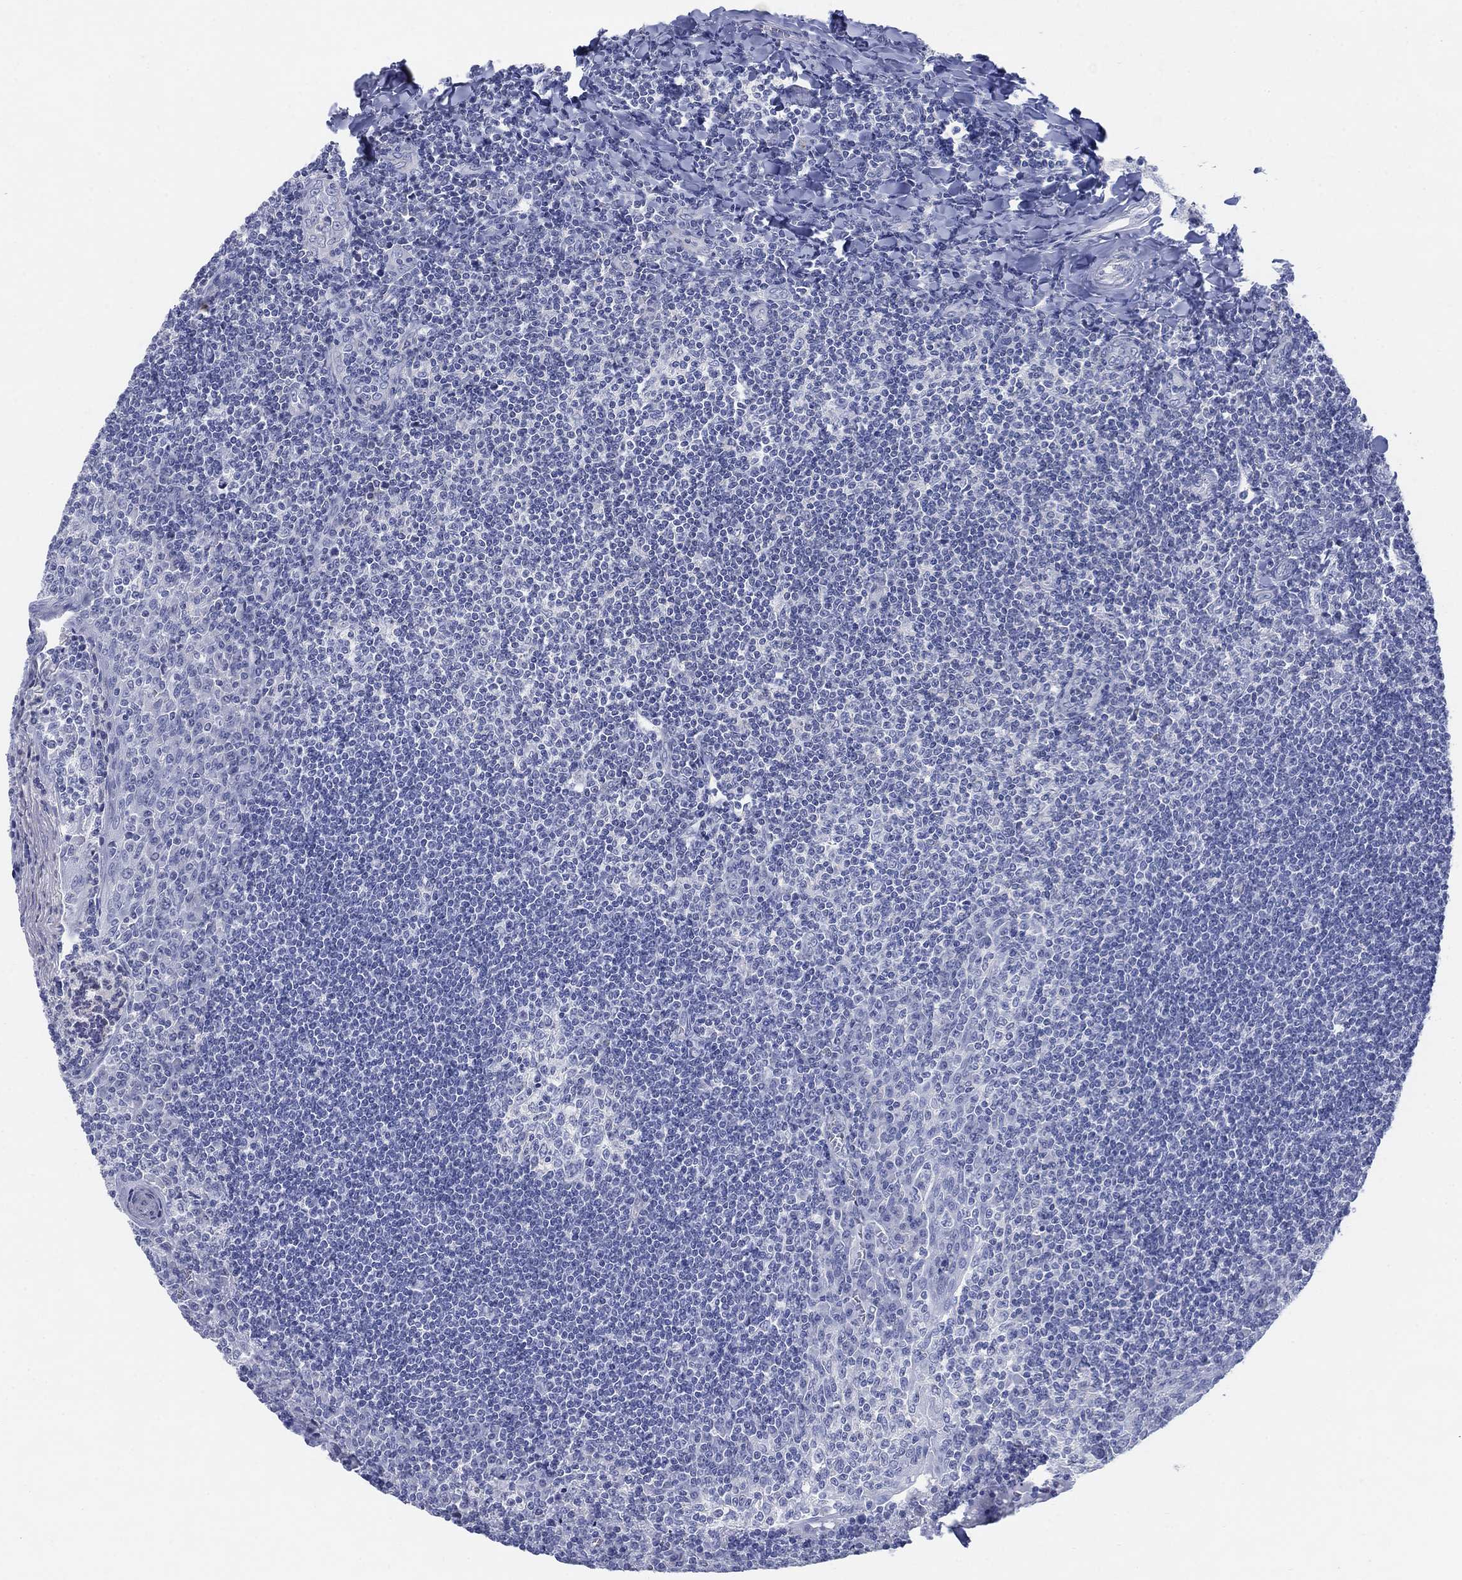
{"staining": {"intensity": "negative", "quantity": "none", "location": "none"}, "tissue": "tonsil", "cell_type": "Germinal center cells", "image_type": "normal", "snomed": [{"axis": "morphology", "description": "Normal tissue, NOS"}, {"axis": "topography", "description": "Tonsil"}], "caption": "Immunohistochemistry (IHC) of normal human tonsil shows no expression in germinal center cells. The staining is performed using DAB (3,3'-diaminobenzidine) brown chromogen with nuclei counter-stained in using hematoxylin.", "gene": "SCCPDH", "patient": {"sex": "female", "age": 12}}